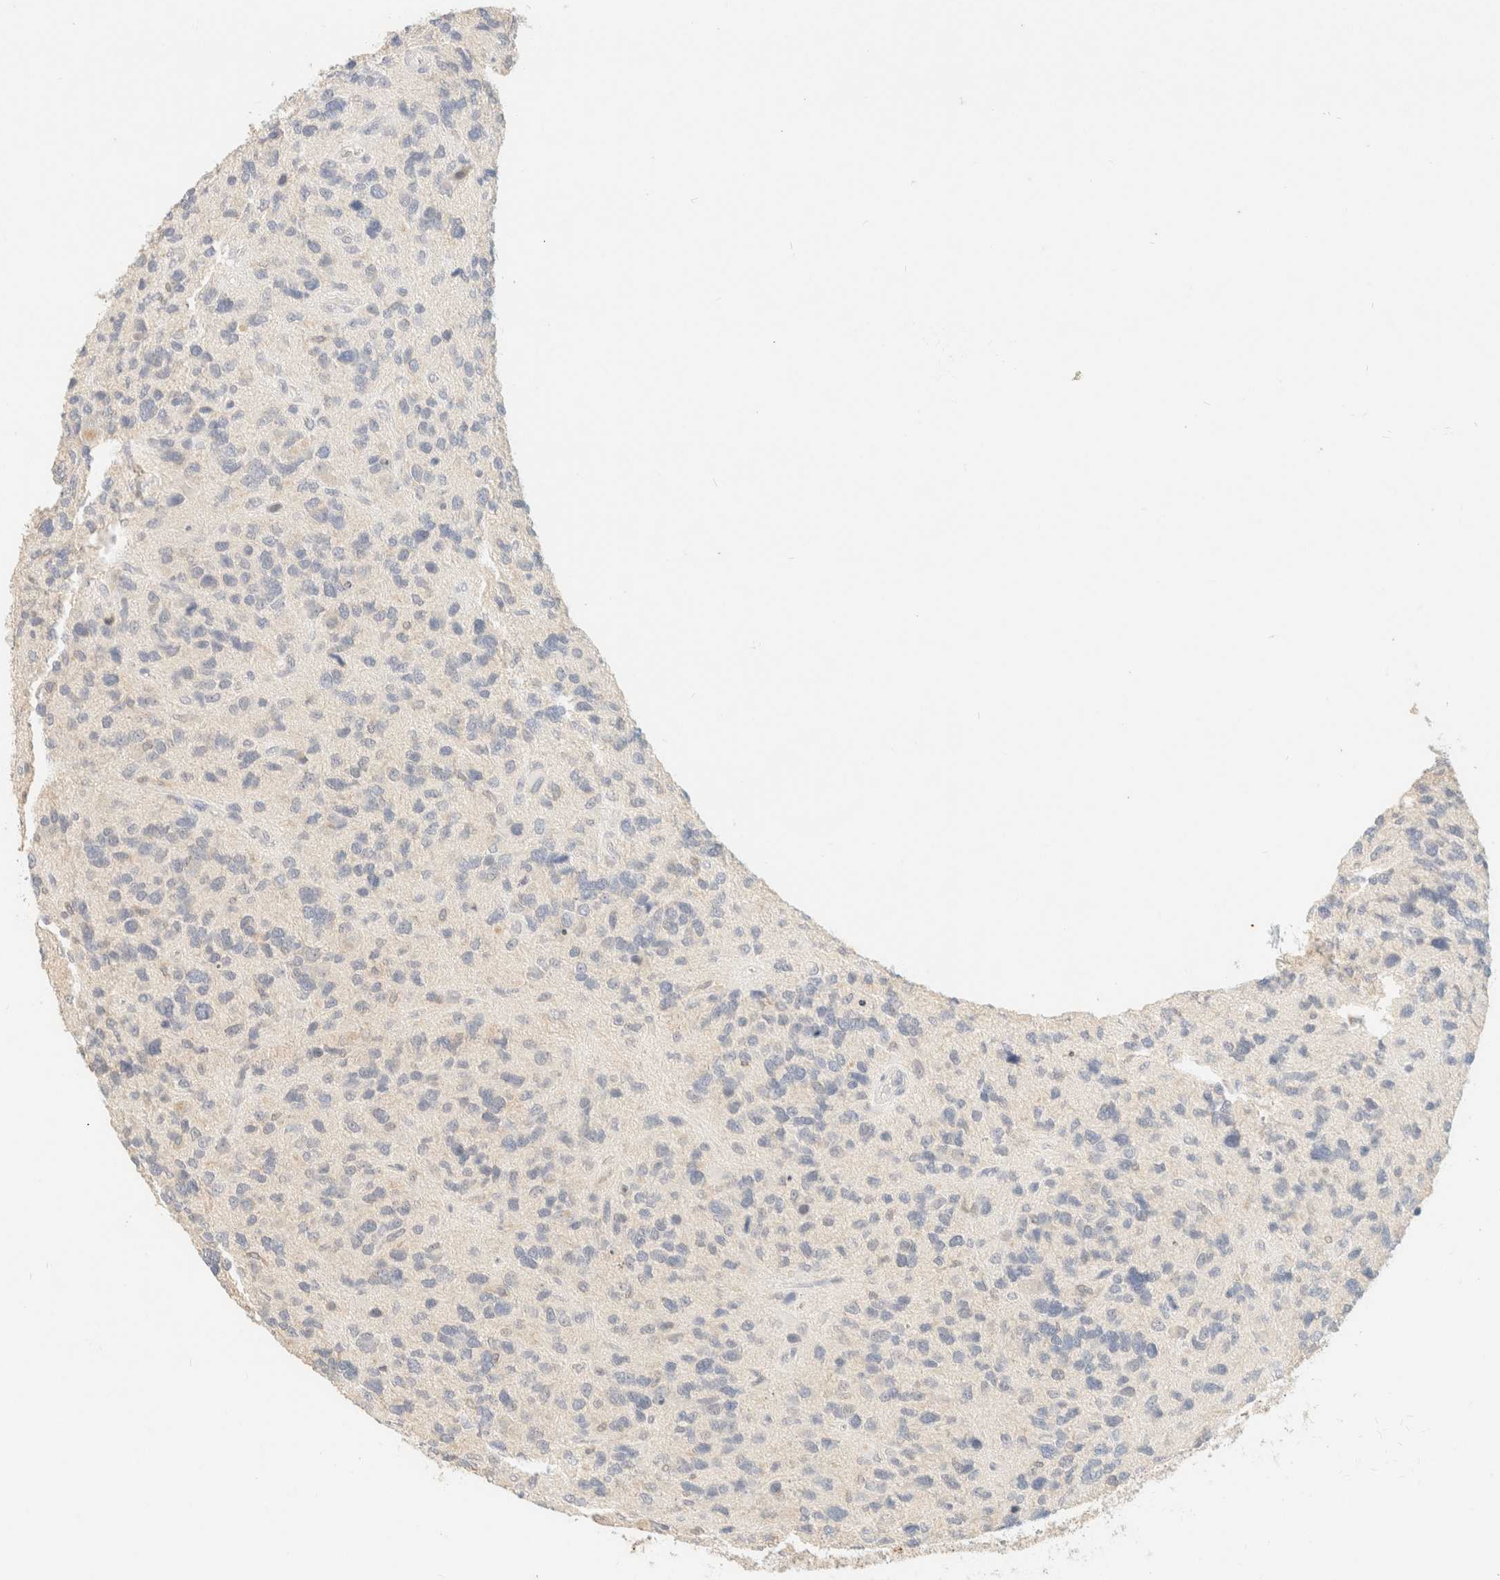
{"staining": {"intensity": "negative", "quantity": "none", "location": "none"}, "tissue": "glioma", "cell_type": "Tumor cells", "image_type": "cancer", "snomed": [{"axis": "morphology", "description": "Glioma, malignant, High grade"}, {"axis": "topography", "description": "Brain"}], "caption": "There is no significant expression in tumor cells of high-grade glioma (malignant). The staining was performed using DAB to visualize the protein expression in brown, while the nuclei were stained in blue with hematoxylin (Magnification: 20x).", "gene": "TIMD4", "patient": {"sex": "female", "age": 58}}